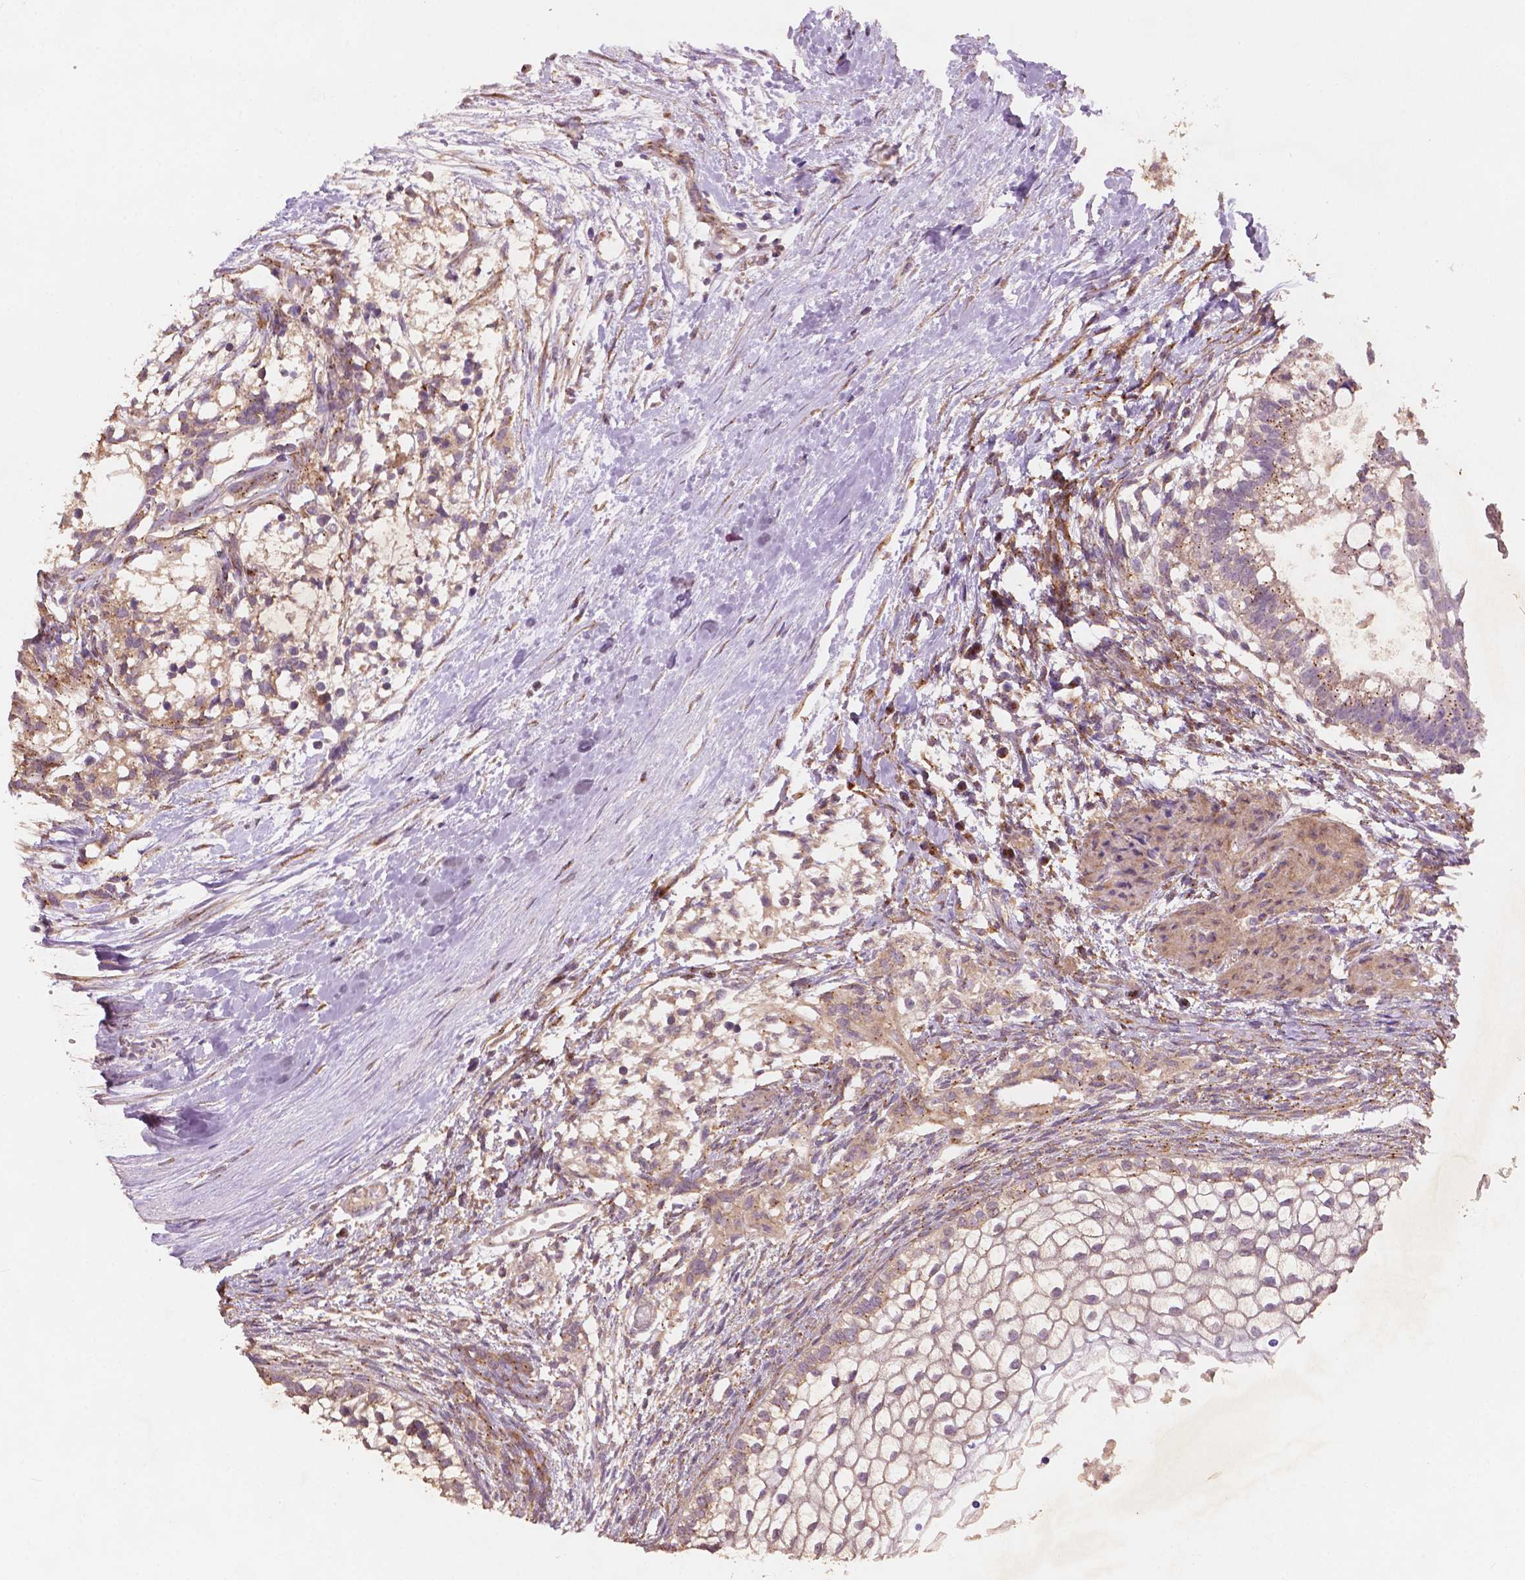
{"staining": {"intensity": "moderate", "quantity": "25%-75%", "location": "cytoplasmic/membranous"}, "tissue": "testis cancer", "cell_type": "Tumor cells", "image_type": "cancer", "snomed": [{"axis": "morphology", "description": "Carcinoma, Embryonal, NOS"}, {"axis": "topography", "description": "Testis"}], "caption": "This is a histology image of immunohistochemistry (IHC) staining of testis cancer, which shows moderate positivity in the cytoplasmic/membranous of tumor cells.", "gene": "CHPT1", "patient": {"sex": "male", "age": 37}}